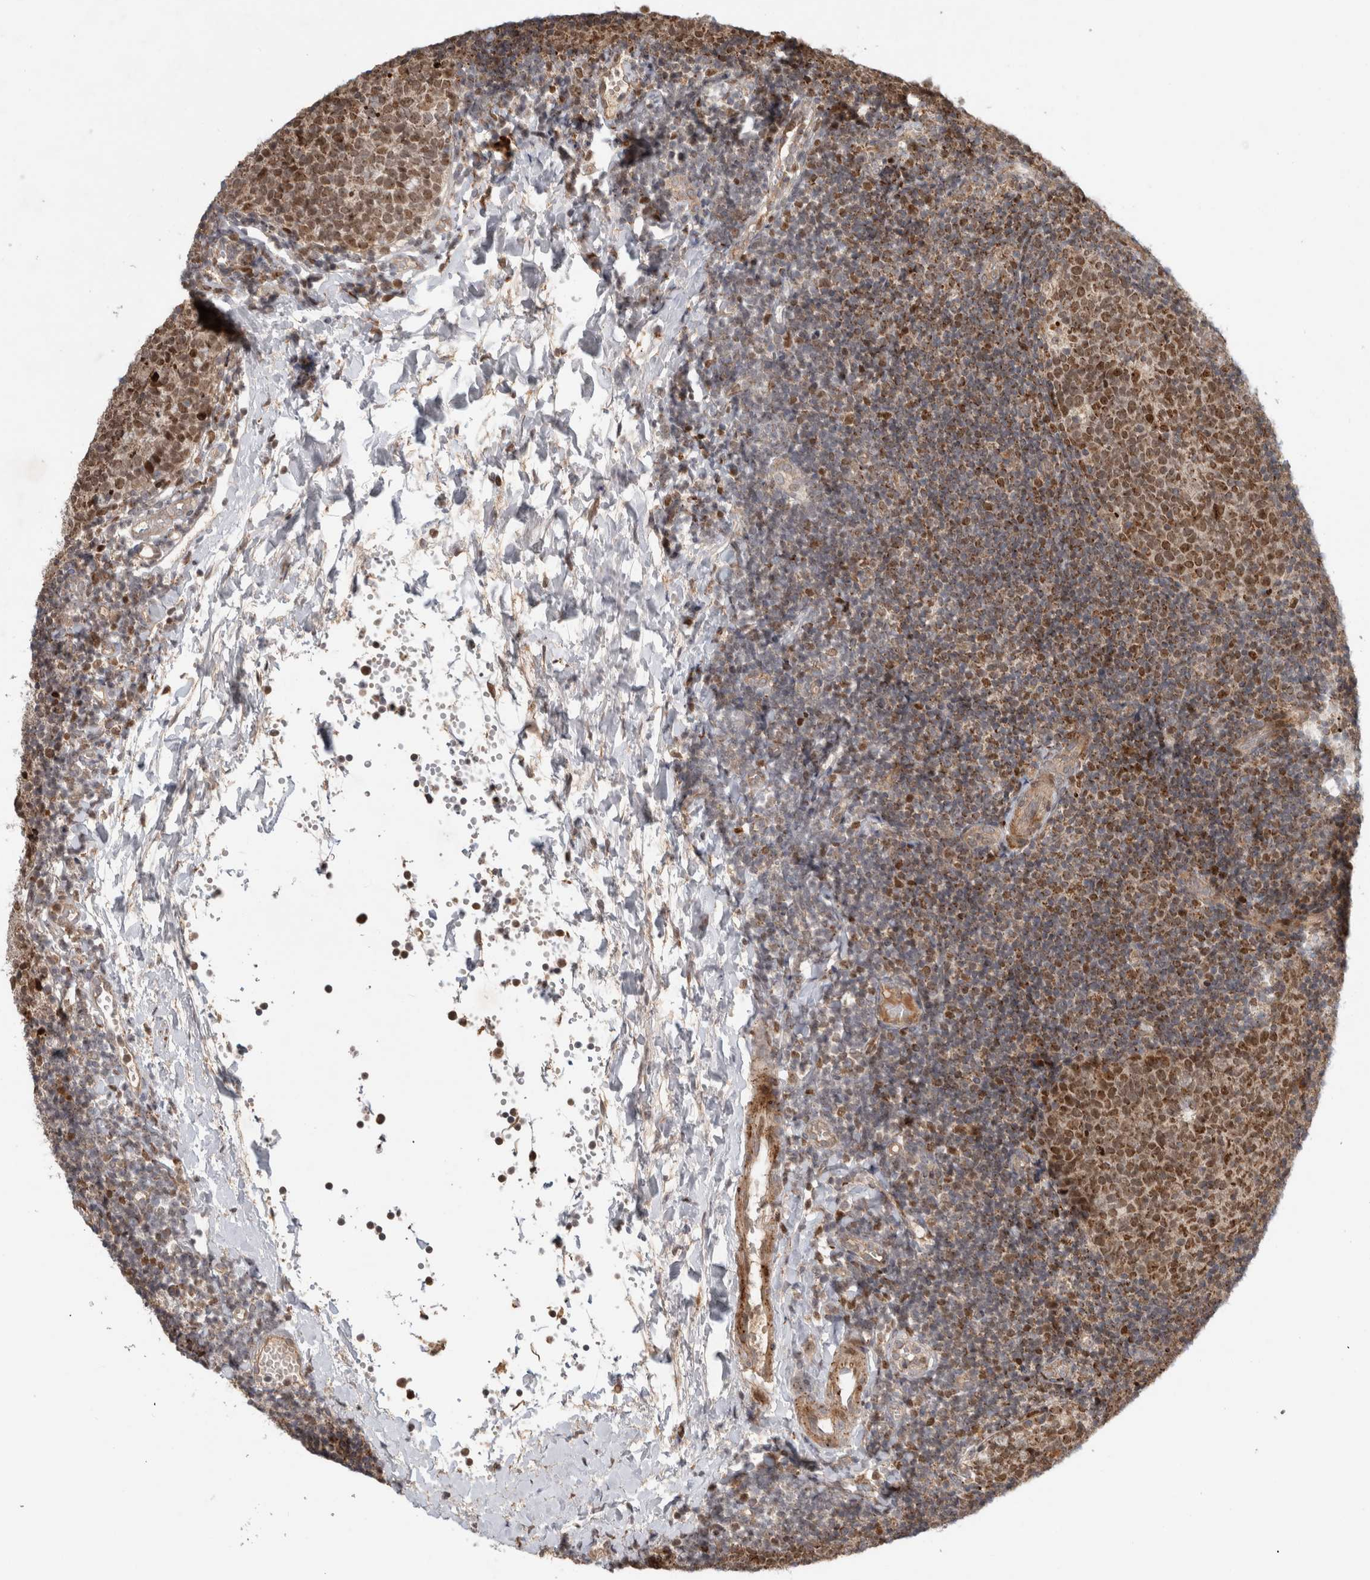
{"staining": {"intensity": "moderate", "quantity": "25%-75%", "location": "cytoplasmic/membranous,nuclear"}, "tissue": "tonsil", "cell_type": "Germinal center cells", "image_type": "normal", "snomed": [{"axis": "morphology", "description": "Normal tissue, NOS"}, {"axis": "topography", "description": "Tonsil"}], "caption": "An immunohistochemistry (IHC) histopathology image of normal tissue is shown. Protein staining in brown labels moderate cytoplasmic/membranous,nuclear positivity in tonsil within germinal center cells.", "gene": "INSRR", "patient": {"sex": "female", "age": 19}}